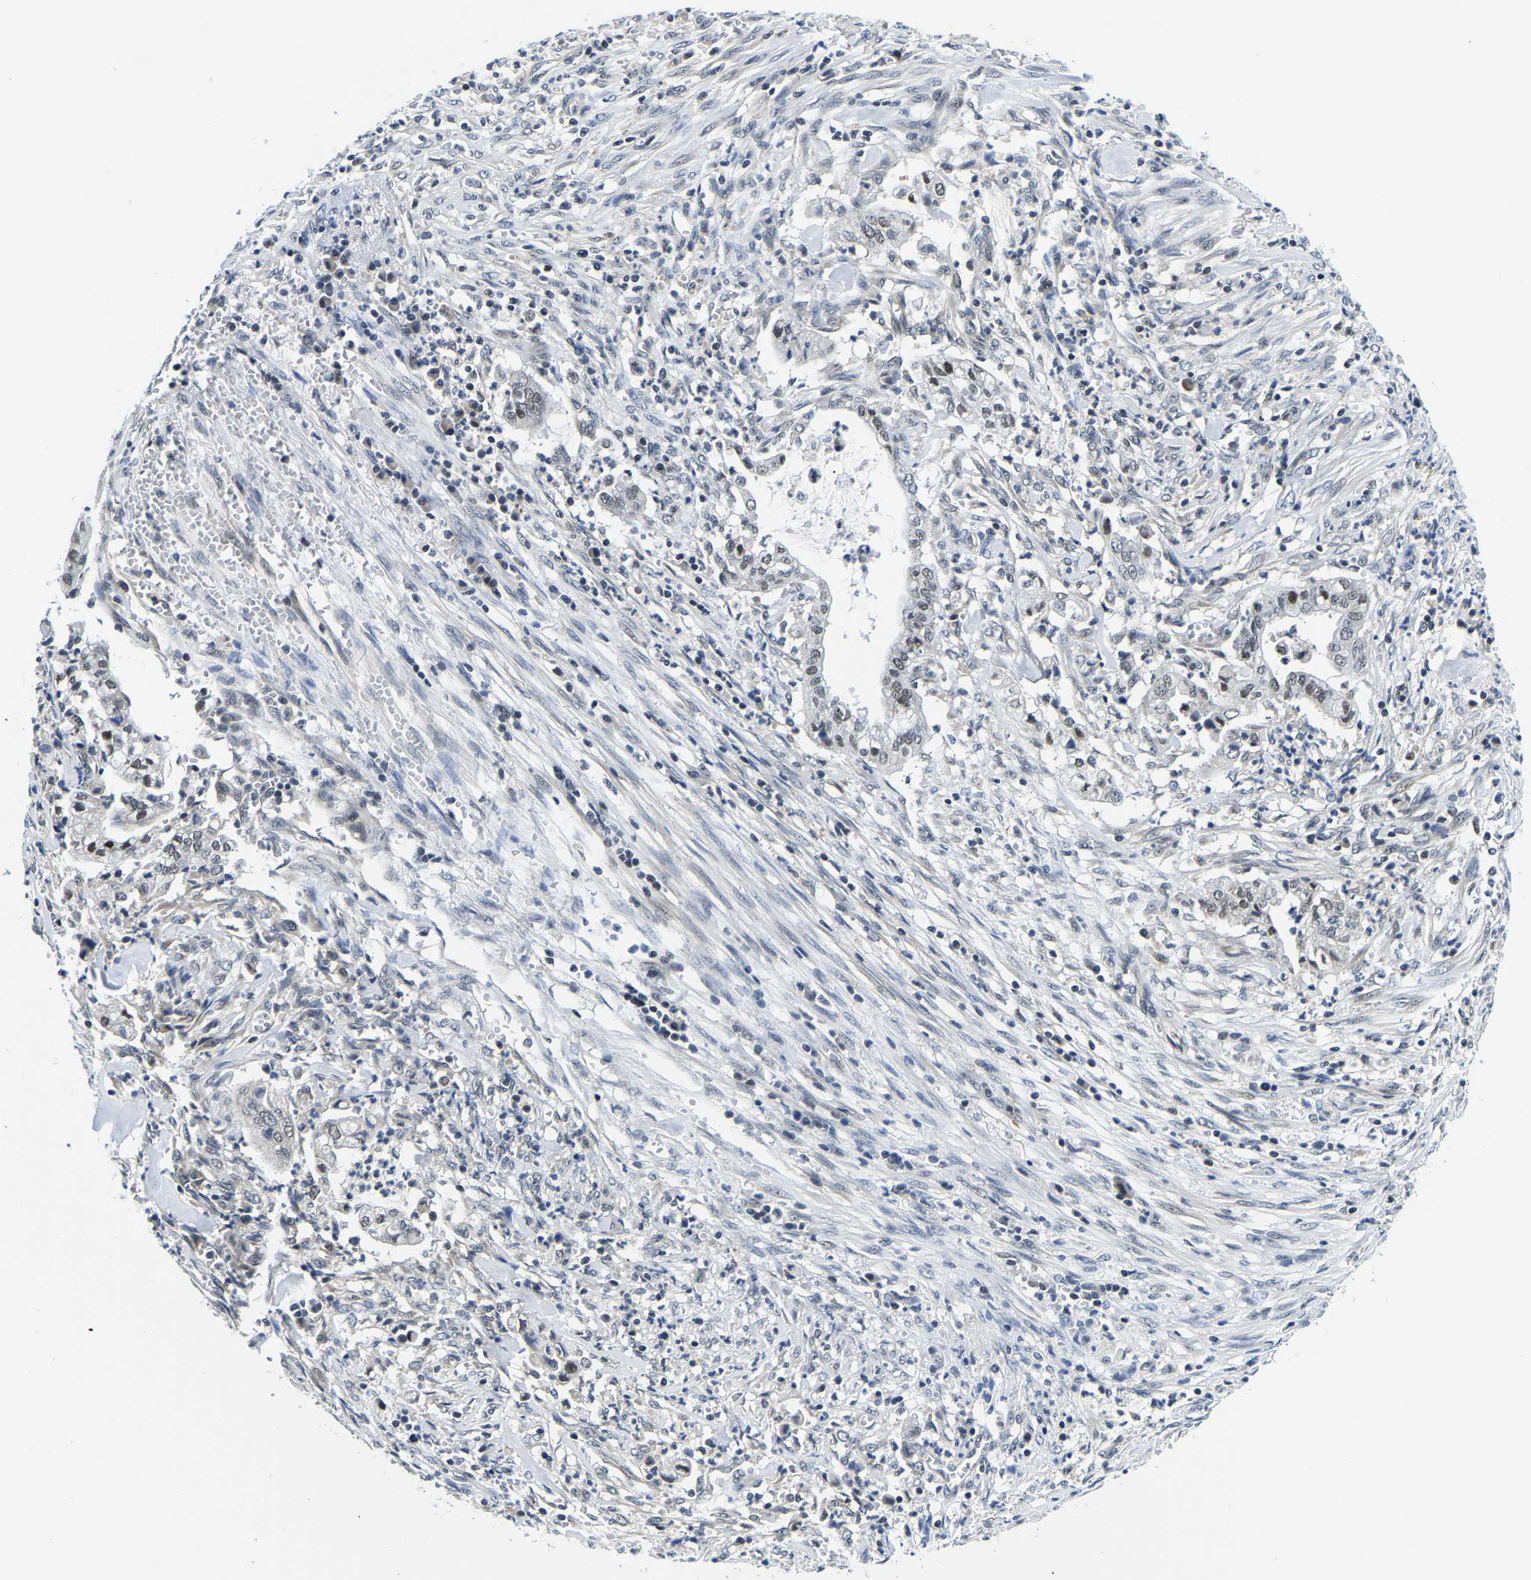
{"staining": {"intensity": "weak", "quantity": "<25%", "location": "nuclear"}, "tissue": "cervical cancer", "cell_type": "Tumor cells", "image_type": "cancer", "snomed": [{"axis": "morphology", "description": "Adenocarcinoma, NOS"}, {"axis": "topography", "description": "Cervix"}], "caption": "Immunohistochemical staining of human cervical adenocarcinoma shows no significant staining in tumor cells. (DAB immunohistochemistry, high magnification).", "gene": "POLDIP3", "patient": {"sex": "female", "age": 44}}